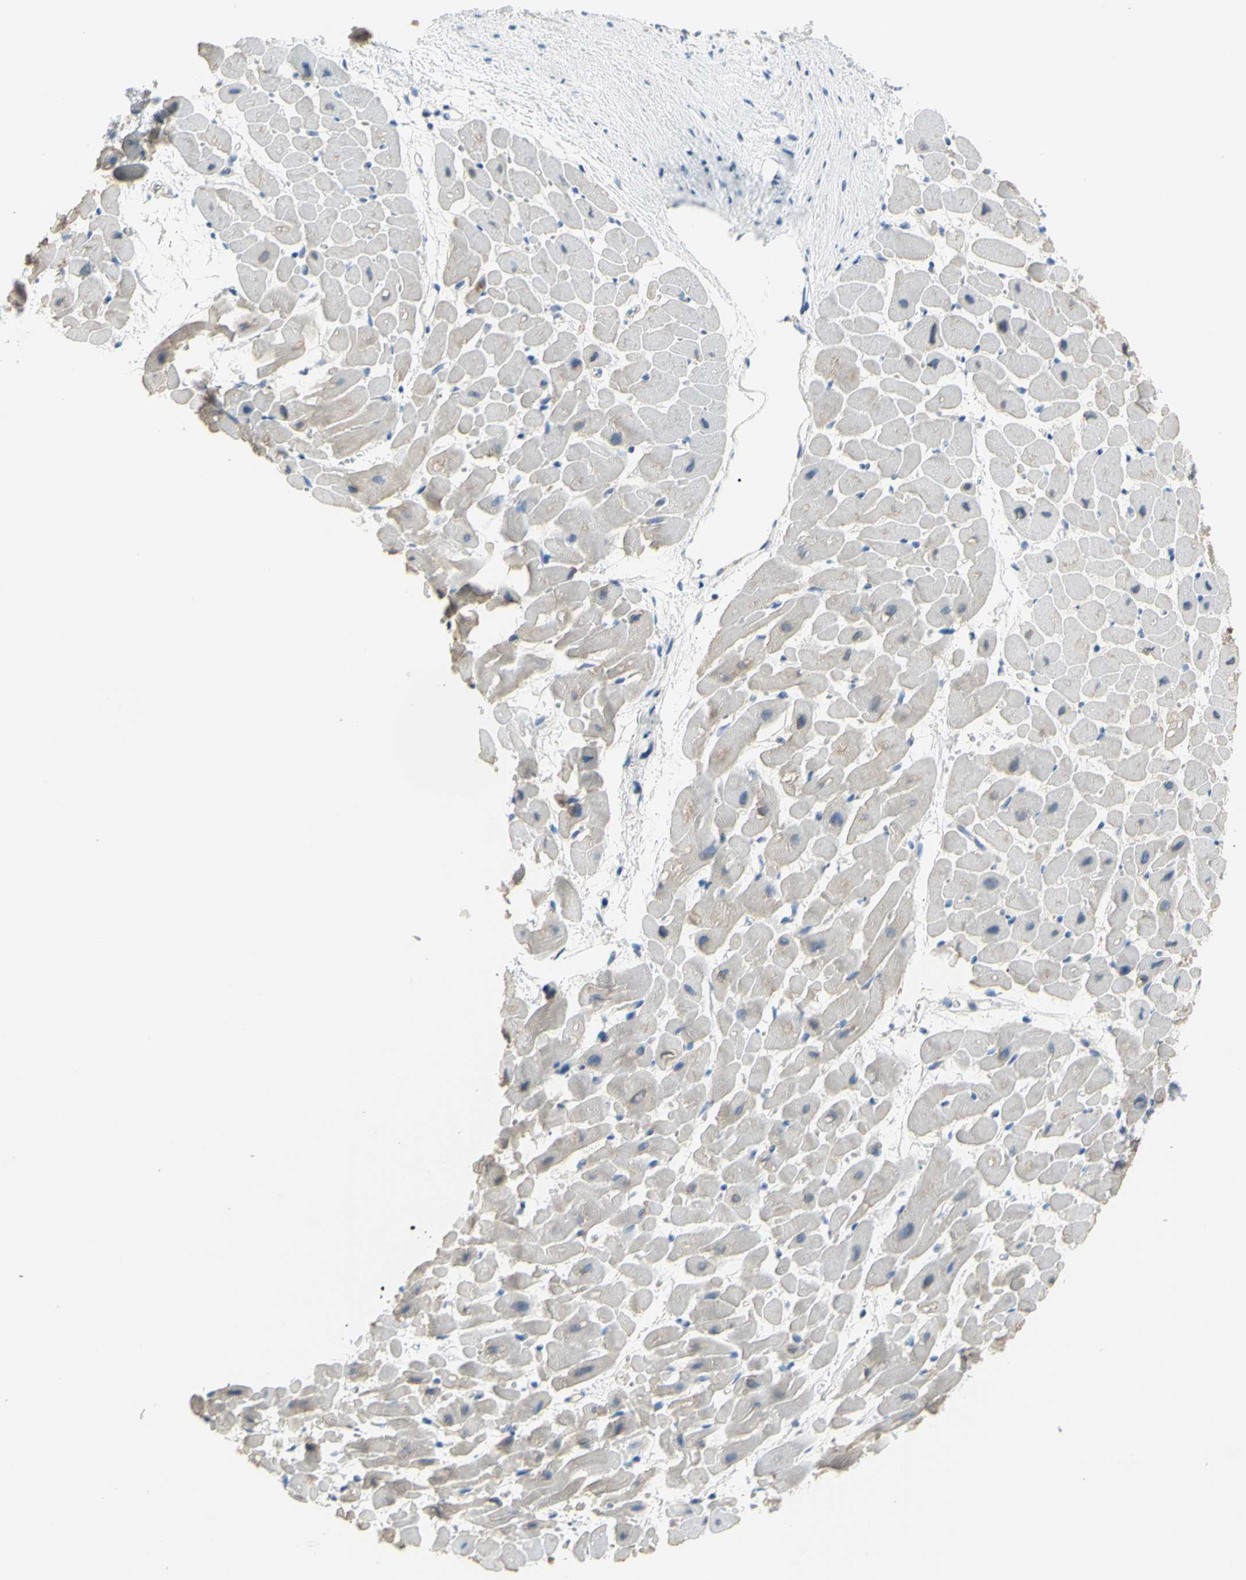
{"staining": {"intensity": "negative", "quantity": "none", "location": "none"}, "tissue": "heart muscle", "cell_type": "Cardiomyocytes", "image_type": "normal", "snomed": [{"axis": "morphology", "description": "Normal tissue, NOS"}, {"axis": "topography", "description": "Heart"}], "caption": "The immunohistochemistry histopathology image has no significant positivity in cardiomyocytes of heart muscle.", "gene": "MUC1", "patient": {"sex": "male", "age": 45}}